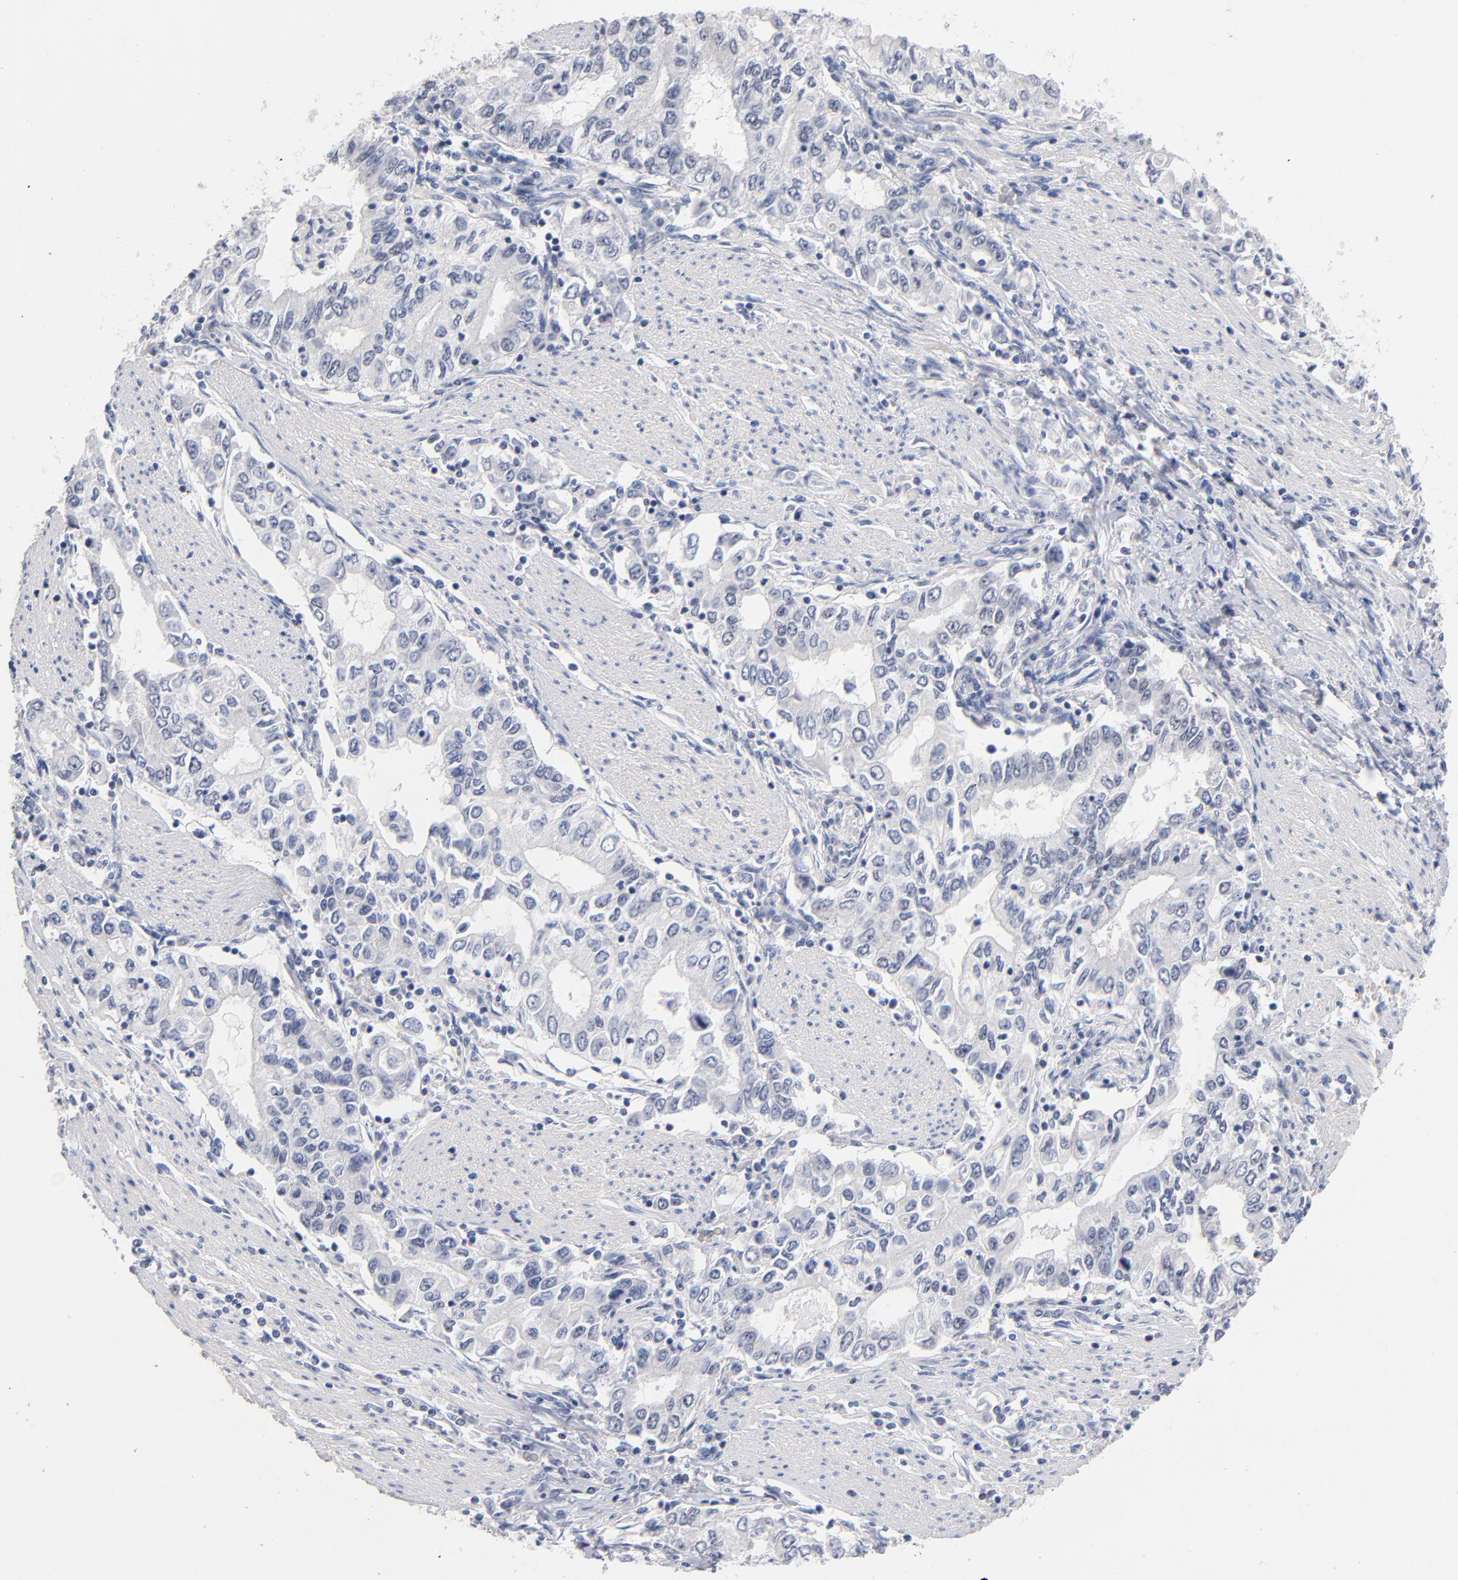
{"staining": {"intensity": "negative", "quantity": "none", "location": "none"}, "tissue": "stomach cancer", "cell_type": "Tumor cells", "image_type": "cancer", "snomed": [{"axis": "morphology", "description": "Adenocarcinoma, NOS"}, {"axis": "topography", "description": "Stomach, lower"}], "caption": "High magnification brightfield microscopy of adenocarcinoma (stomach) stained with DAB (3,3'-diaminobenzidine) (brown) and counterstained with hematoxylin (blue): tumor cells show no significant staining.", "gene": "ORC2", "patient": {"sex": "female", "age": 72}}